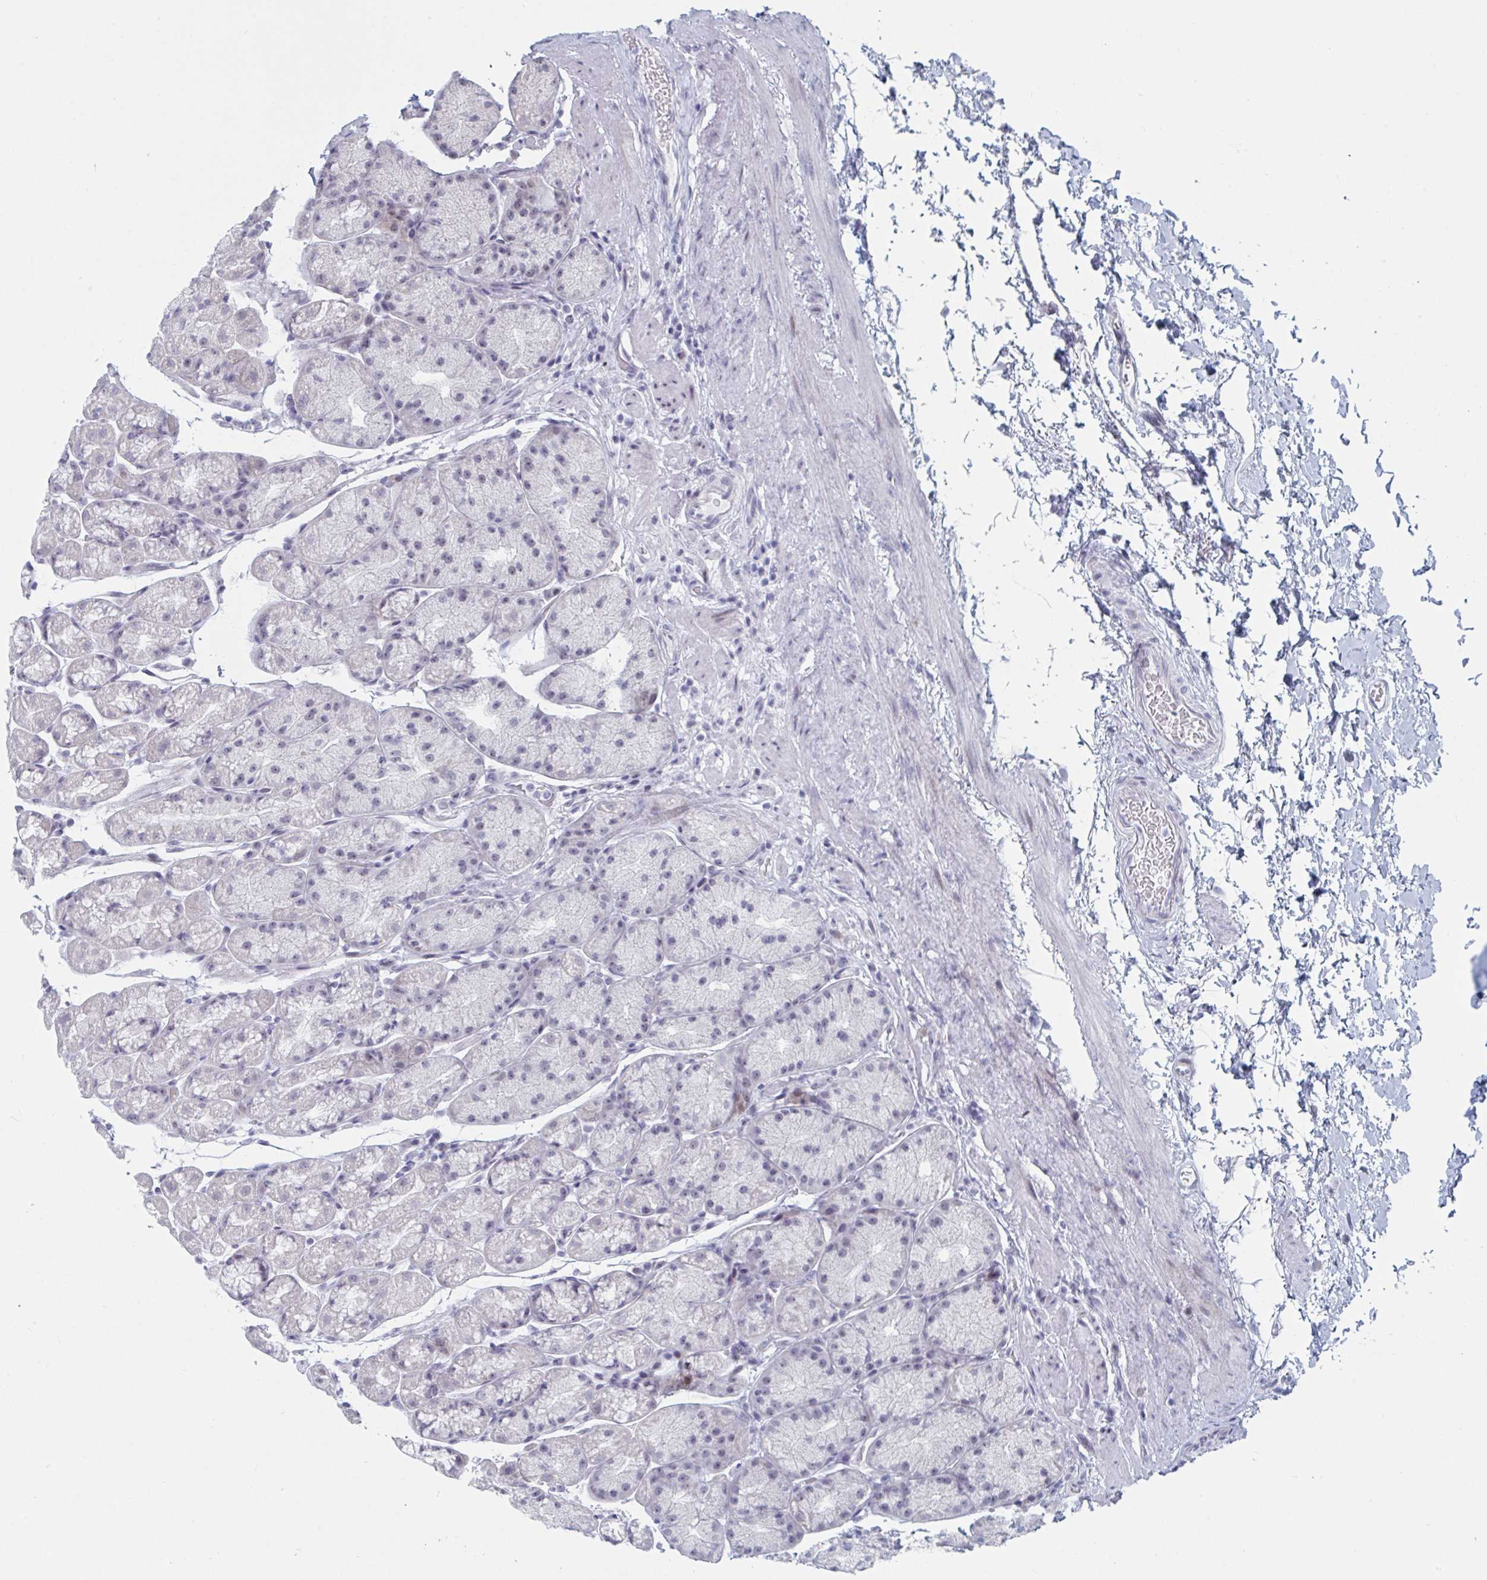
{"staining": {"intensity": "weak", "quantity": "25%-75%", "location": "nuclear"}, "tissue": "stomach", "cell_type": "Glandular cells", "image_type": "normal", "snomed": [{"axis": "morphology", "description": "Normal tissue, NOS"}, {"axis": "topography", "description": "Stomach, lower"}], "caption": "Protein expression analysis of unremarkable stomach reveals weak nuclear positivity in about 25%-75% of glandular cells. The protein is shown in brown color, while the nuclei are stained blue.", "gene": "NR1H2", "patient": {"sex": "male", "age": 67}}